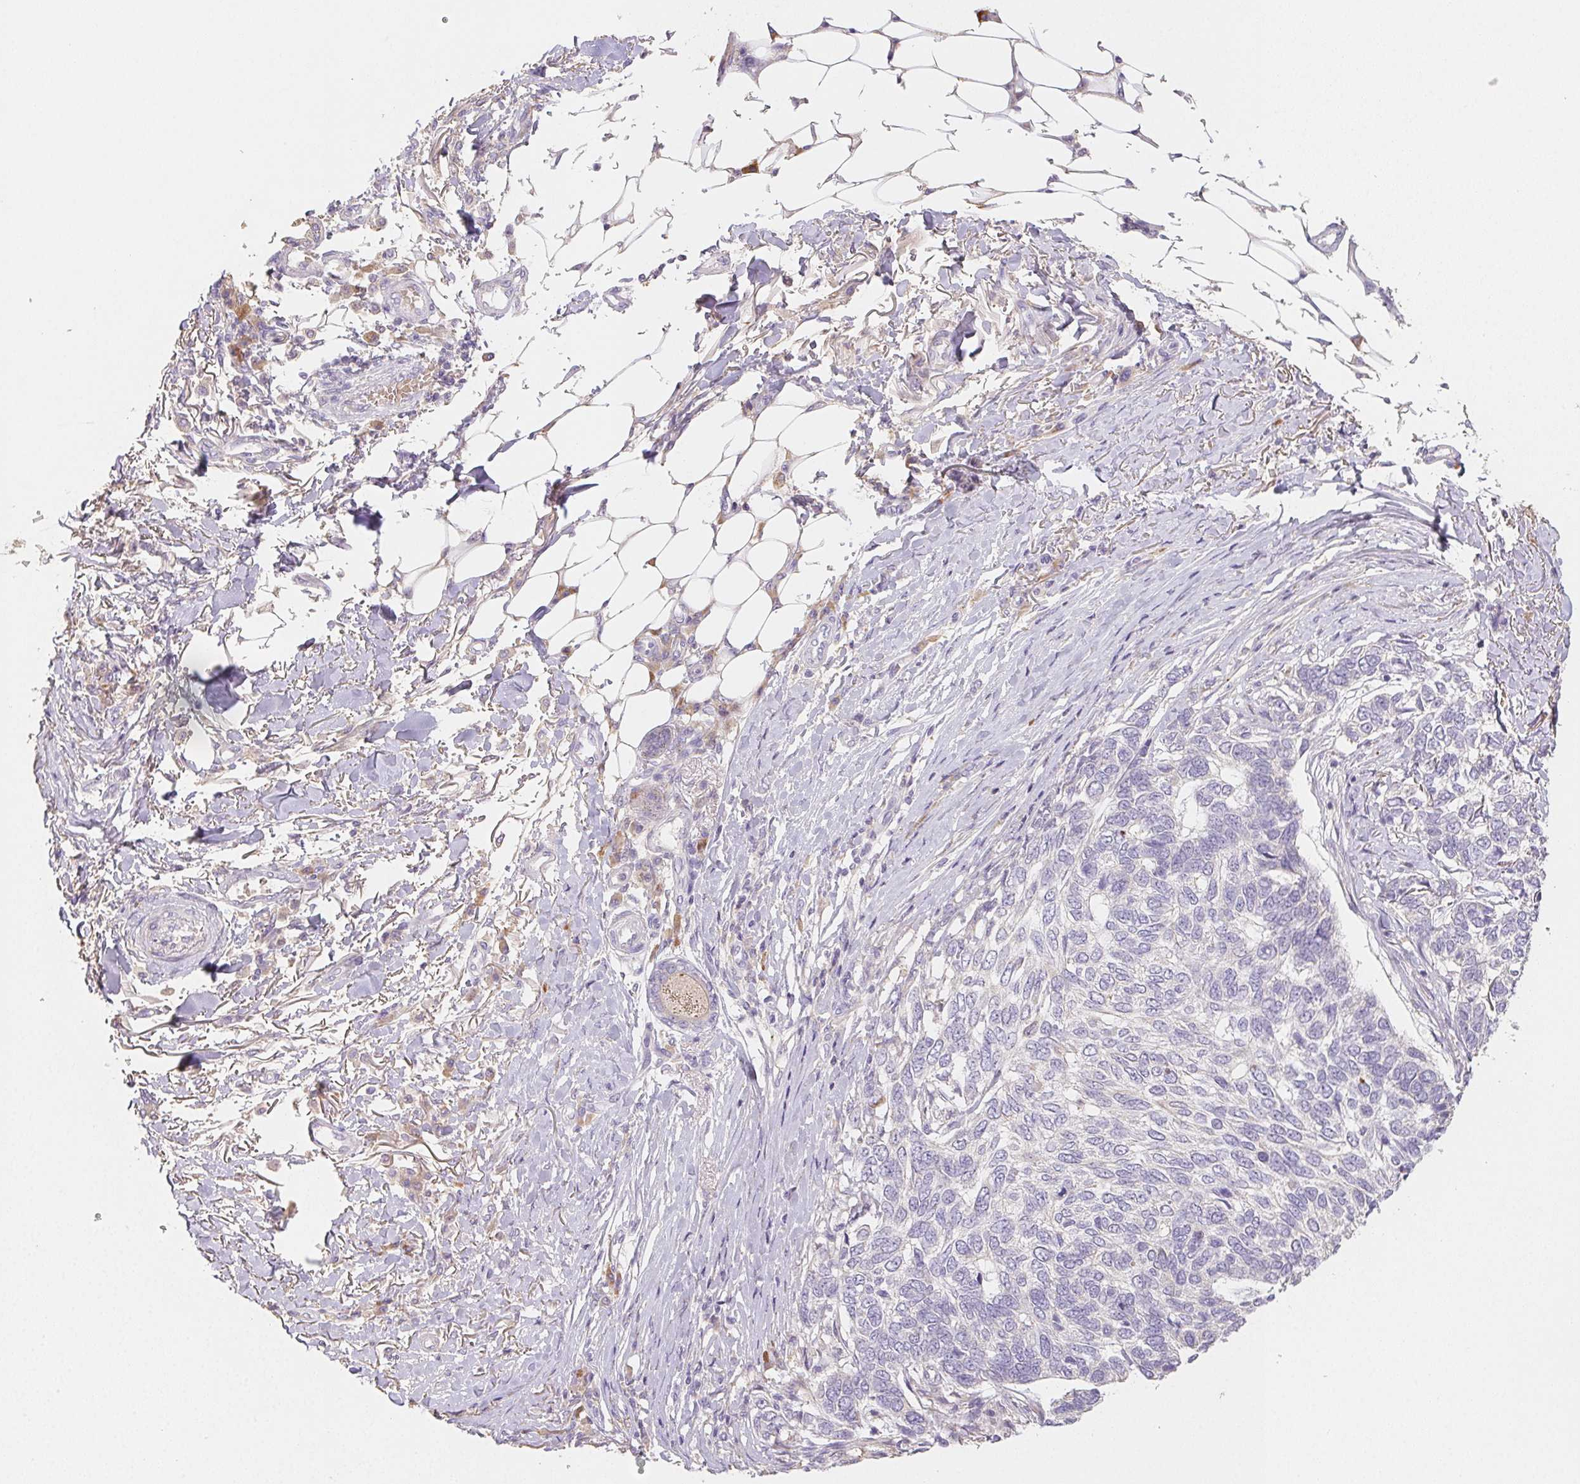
{"staining": {"intensity": "negative", "quantity": "none", "location": "none"}, "tissue": "skin cancer", "cell_type": "Tumor cells", "image_type": "cancer", "snomed": [{"axis": "morphology", "description": "Basal cell carcinoma"}, {"axis": "topography", "description": "Skin"}], "caption": "An immunohistochemistry micrograph of basal cell carcinoma (skin) is shown. There is no staining in tumor cells of basal cell carcinoma (skin).", "gene": "ACVR1B", "patient": {"sex": "female", "age": 65}}